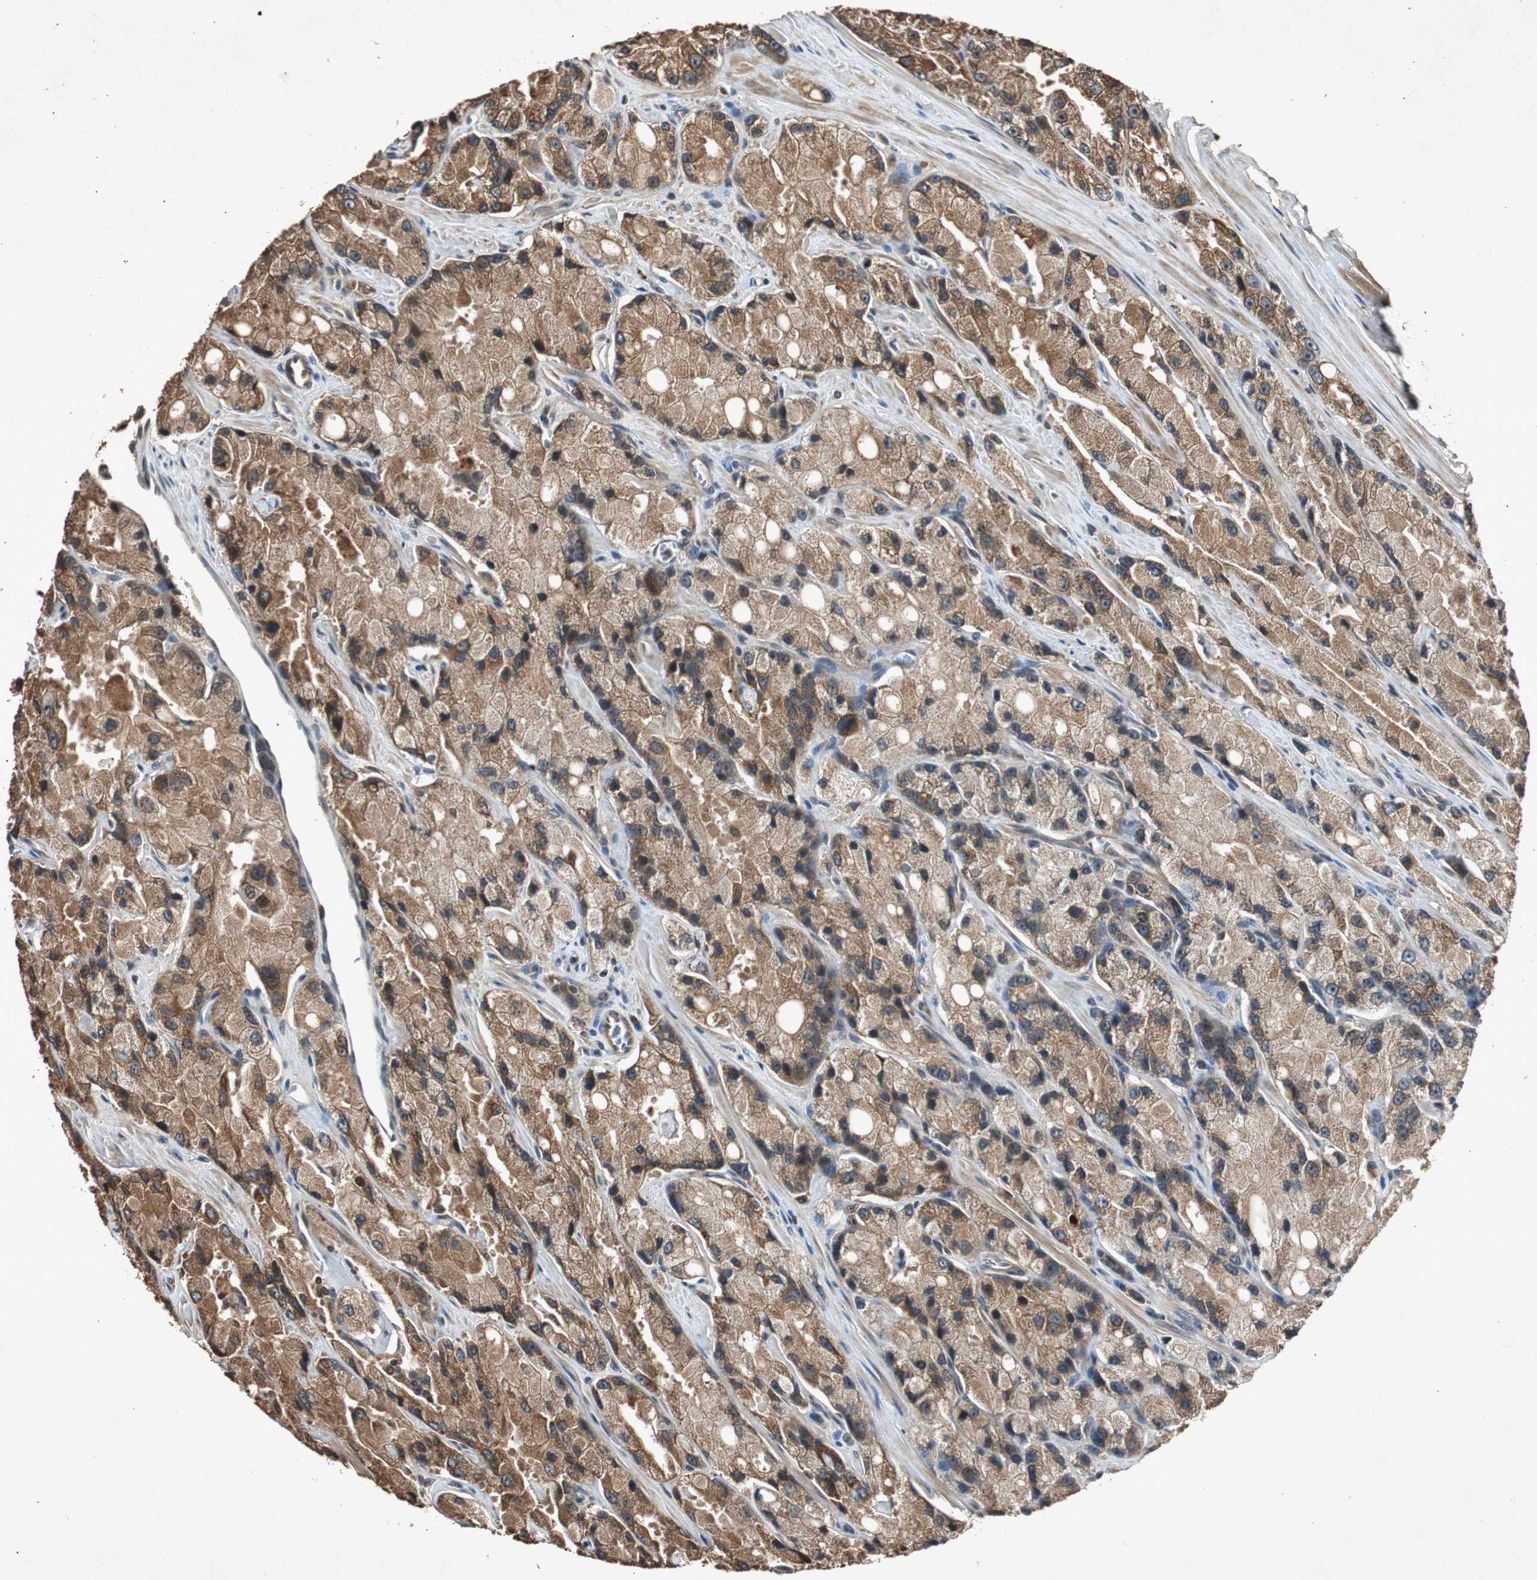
{"staining": {"intensity": "moderate", "quantity": ">75%", "location": "cytoplasmic/membranous"}, "tissue": "prostate cancer", "cell_type": "Tumor cells", "image_type": "cancer", "snomed": [{"axis": "morphology", "description": "Adenocarcinoma, High grade"}, {"axis": "topography", "description": "Prostate"}], "caption": "This image shows IHC staining of high-grade adenocarcinoma (prostate), with medium moderate cytoplasmic/membranous expression in approximately >75% of tumor cells.", "gene": "SLIT2", "patient": {"sex": "male", "age": 58}}